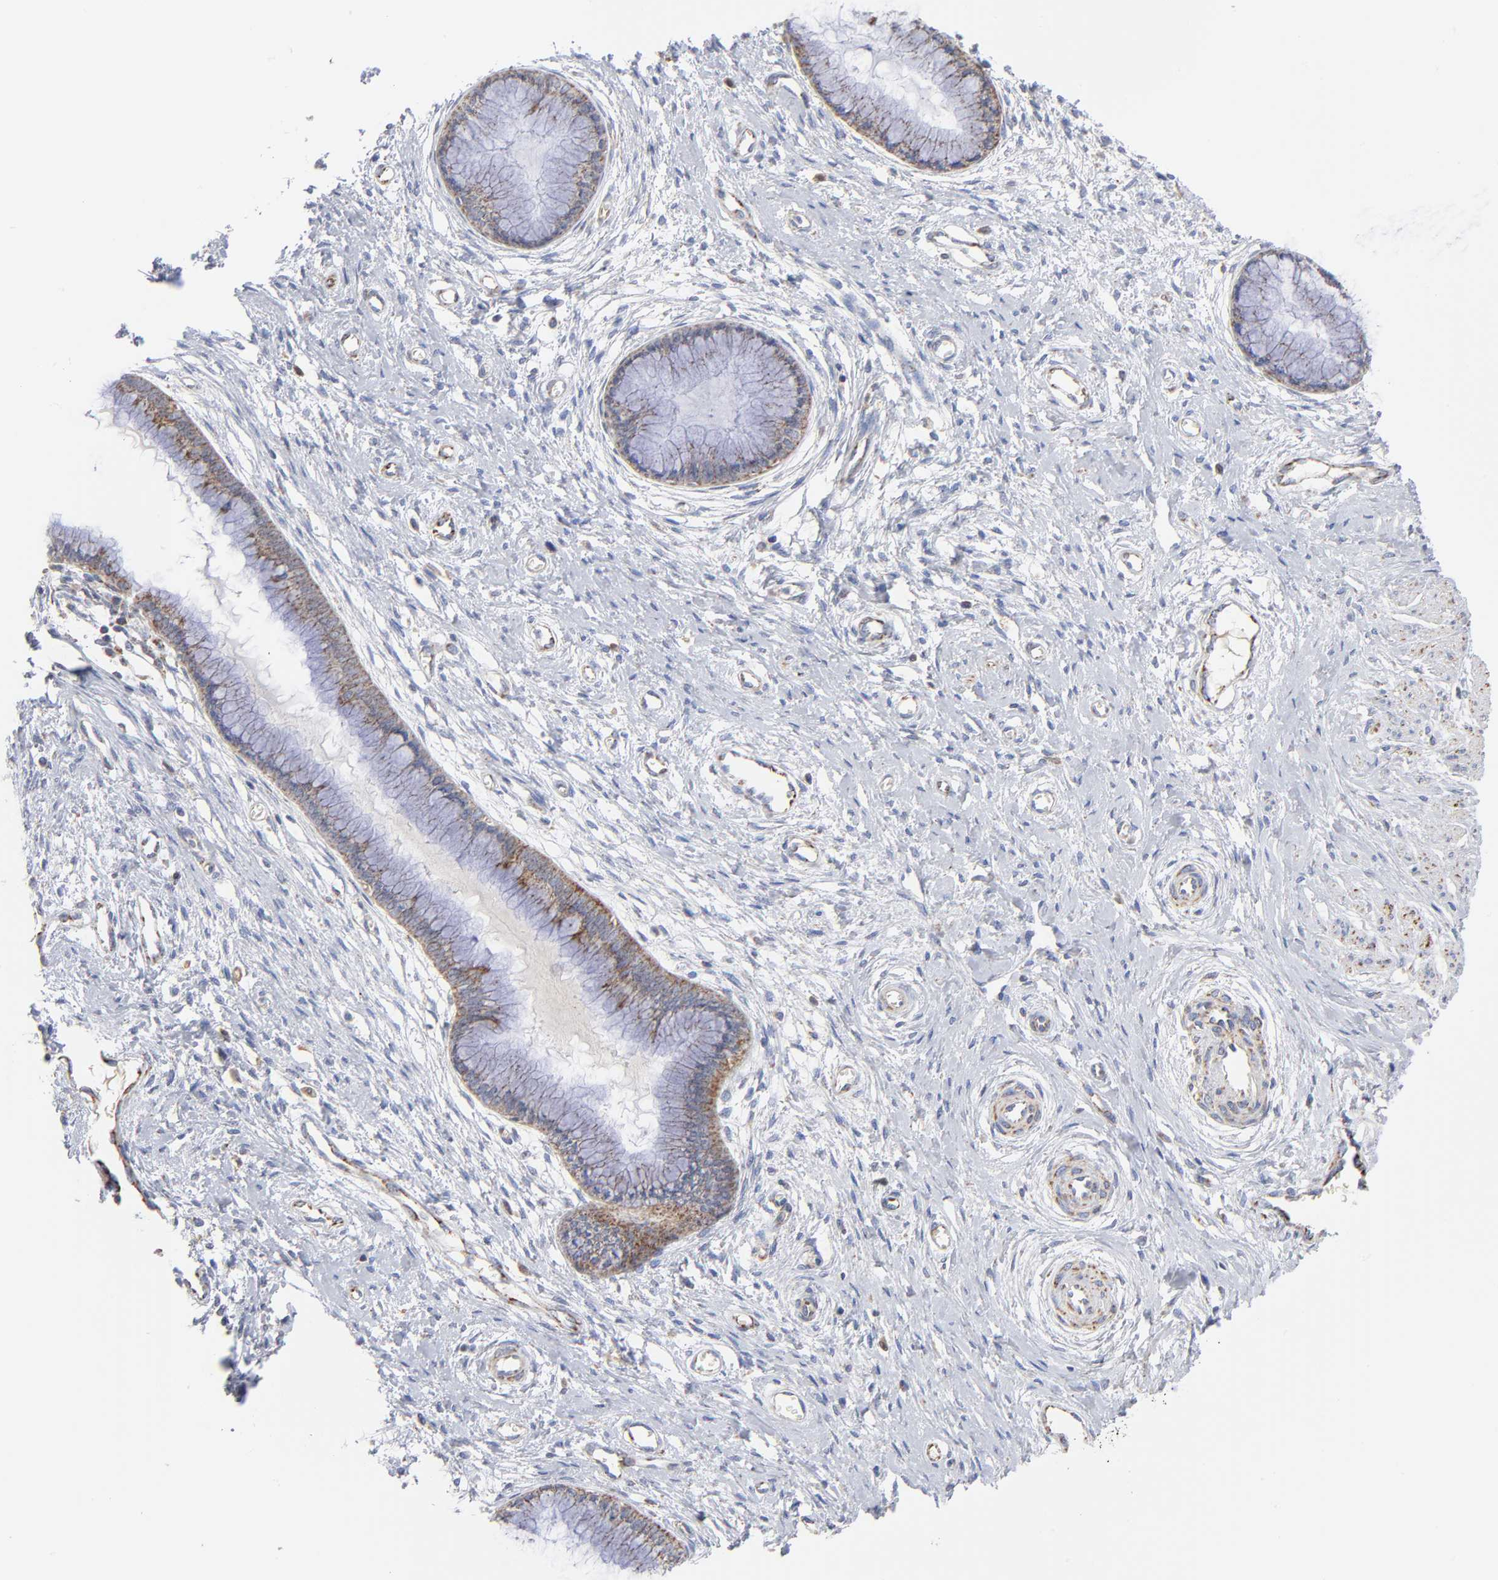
{"staining": {"intensity": "moderate", "quantity": ">75%", "location": "cytoplasmic/membranous"}, "tissue": "cervix", "cell_type": "Glandular cells", "image_type": "normal", "snomed": [{"axis": "morphology", "description": "Normal tissue, NOS"}, {"axis": "topography", "description": "Cervix"}], "caption": "Human cervix stained for a protein (brown) exhibits moderate cytoplasmic/membranous positive staining in about >75% of glandular cells.", "gene": "DIABLO", "patient": {"sex": "female", "age": 55}}